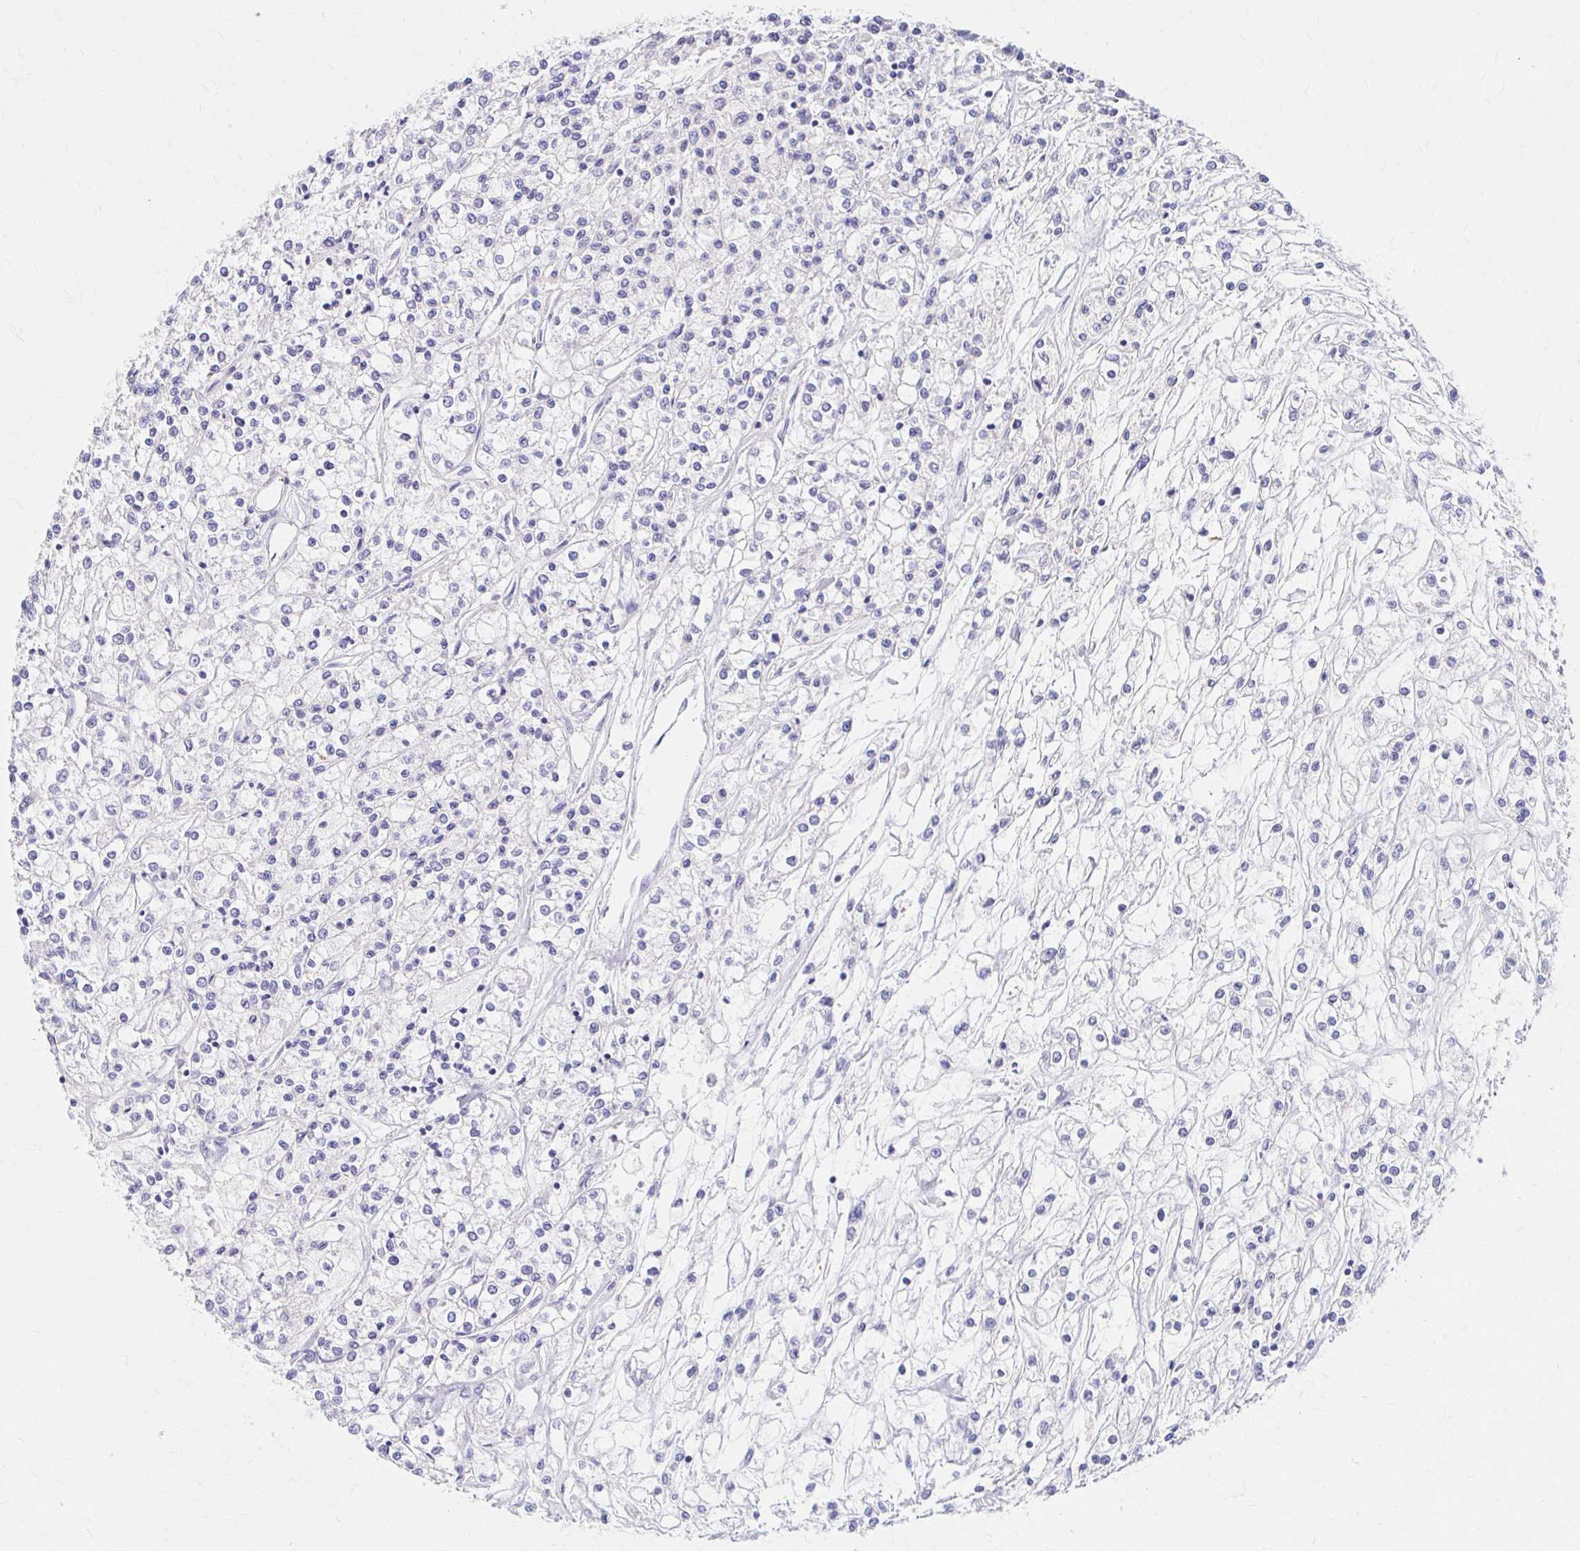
{"staining": {"intensity": "negative", "quantity": "none", "location": "none"}, "tissue": "renal cancer", "cell_type": "Tumor cells", "image_type": "cancer", "snomed": [{"axis": "morphology", "description": "Adenocarcinoma, NOS"}, {"axis": "topography", "description": "Kidney"}], "caption": "IHC histopathology image of human adenocarcinoma (renal) stained for a protein (brown), which demonstrates no staining in tumor cells.", "gene": "AZGP1", "patient": {"sex": "female", "age": 59}}